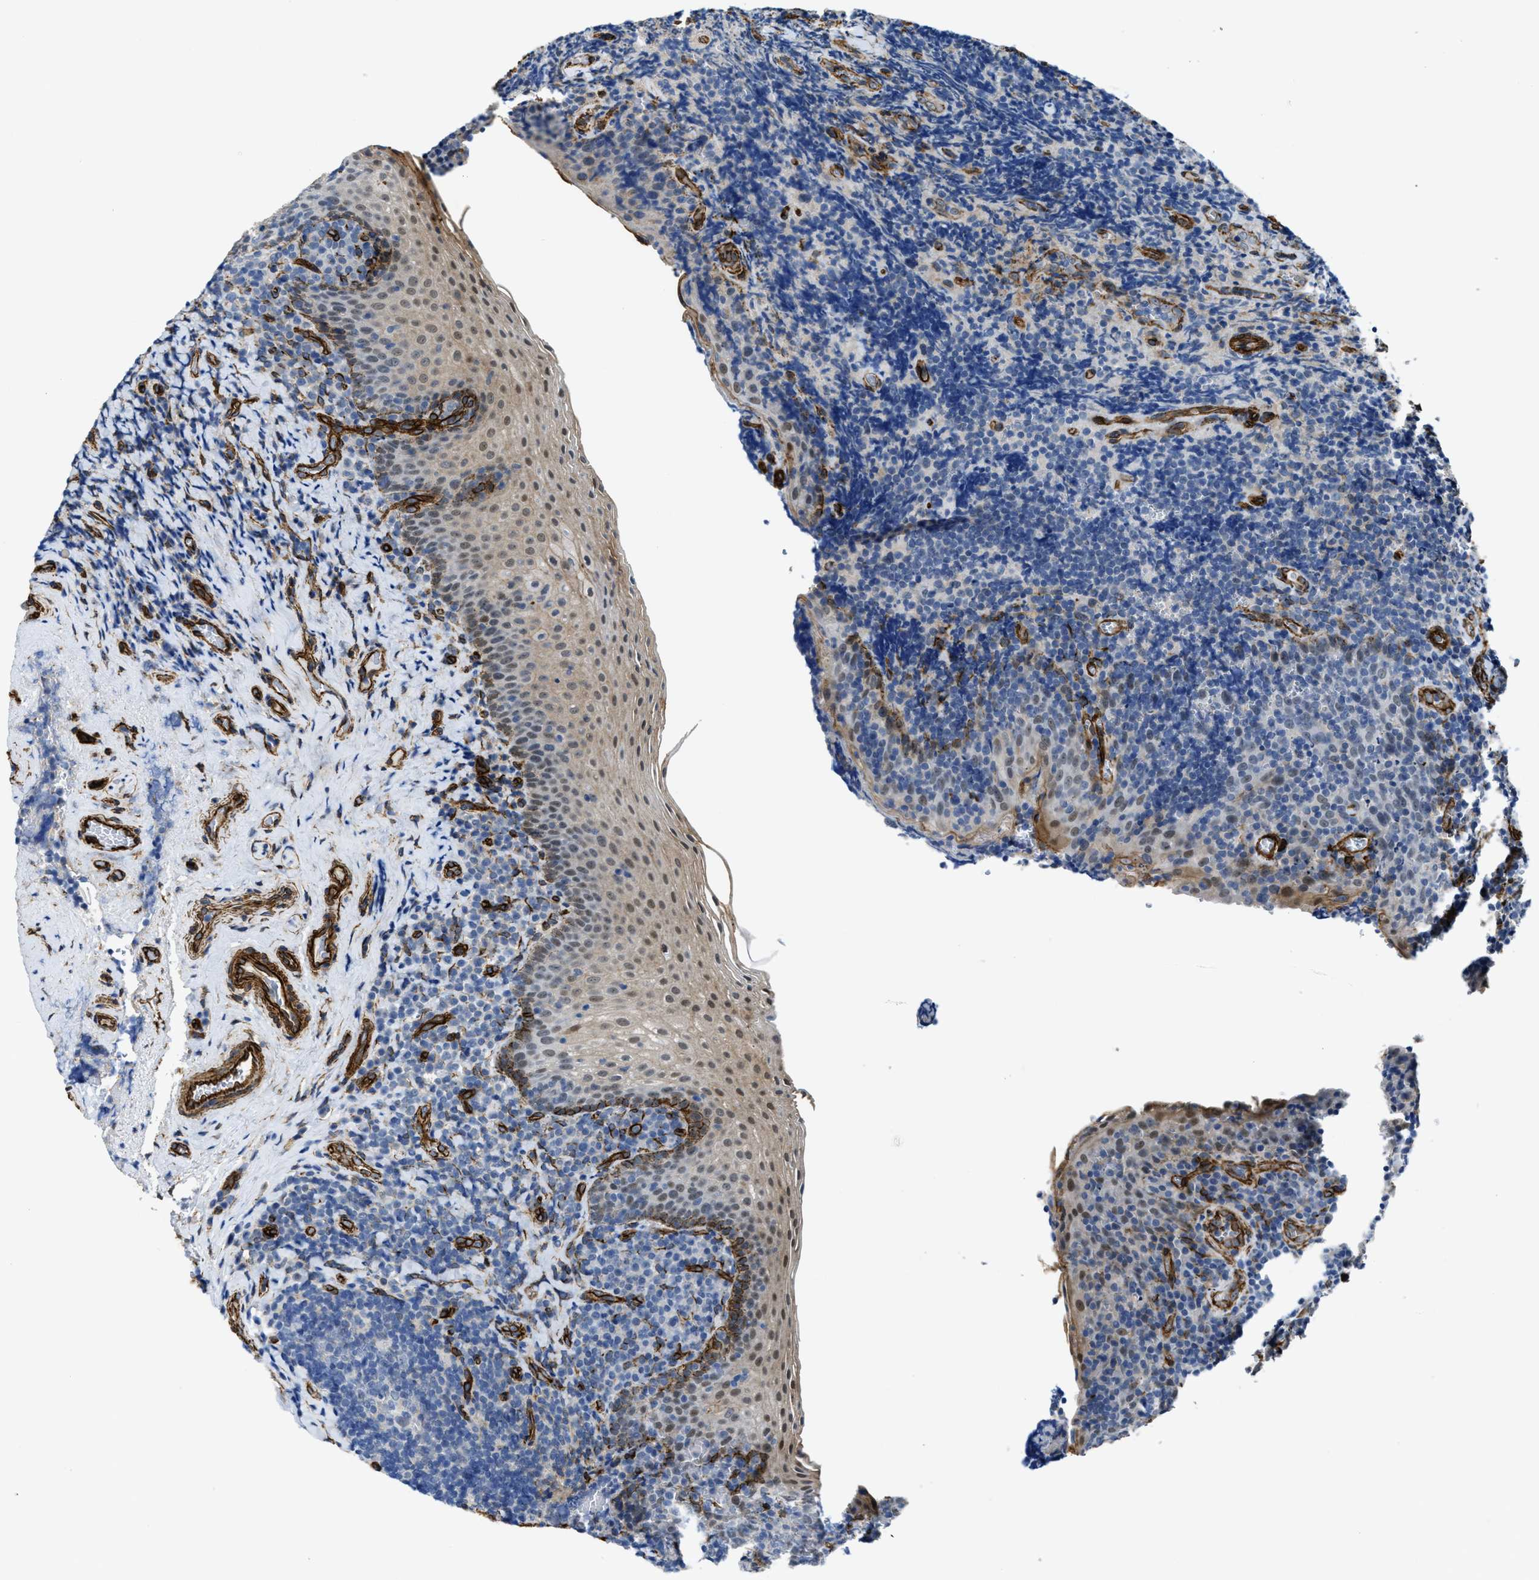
{"staining": {"intensity": "negative", "quantity": "none", "location": "none"}, "tissue": "tonsil", "cell_type": "Germinal center cells", "image_type": "normal", "snomed": [{"axis": "morphology", "description": "Normal tissue, NOS"}, {"axis": "morphology", "description": "Inflammation, NOS"}, {"axis": "topography", "description": "Tonsil"}], "caption": "Histopathology image shows no protein expression in germinal center cells of normal tonsil. (Brightfield microscopy of DAB (3,3'-diaminobenzidine) immunohistochemistry (IHC) at high magnification).", "gene": "NAB1", "patient": {"sex": "female", "age": 31}}